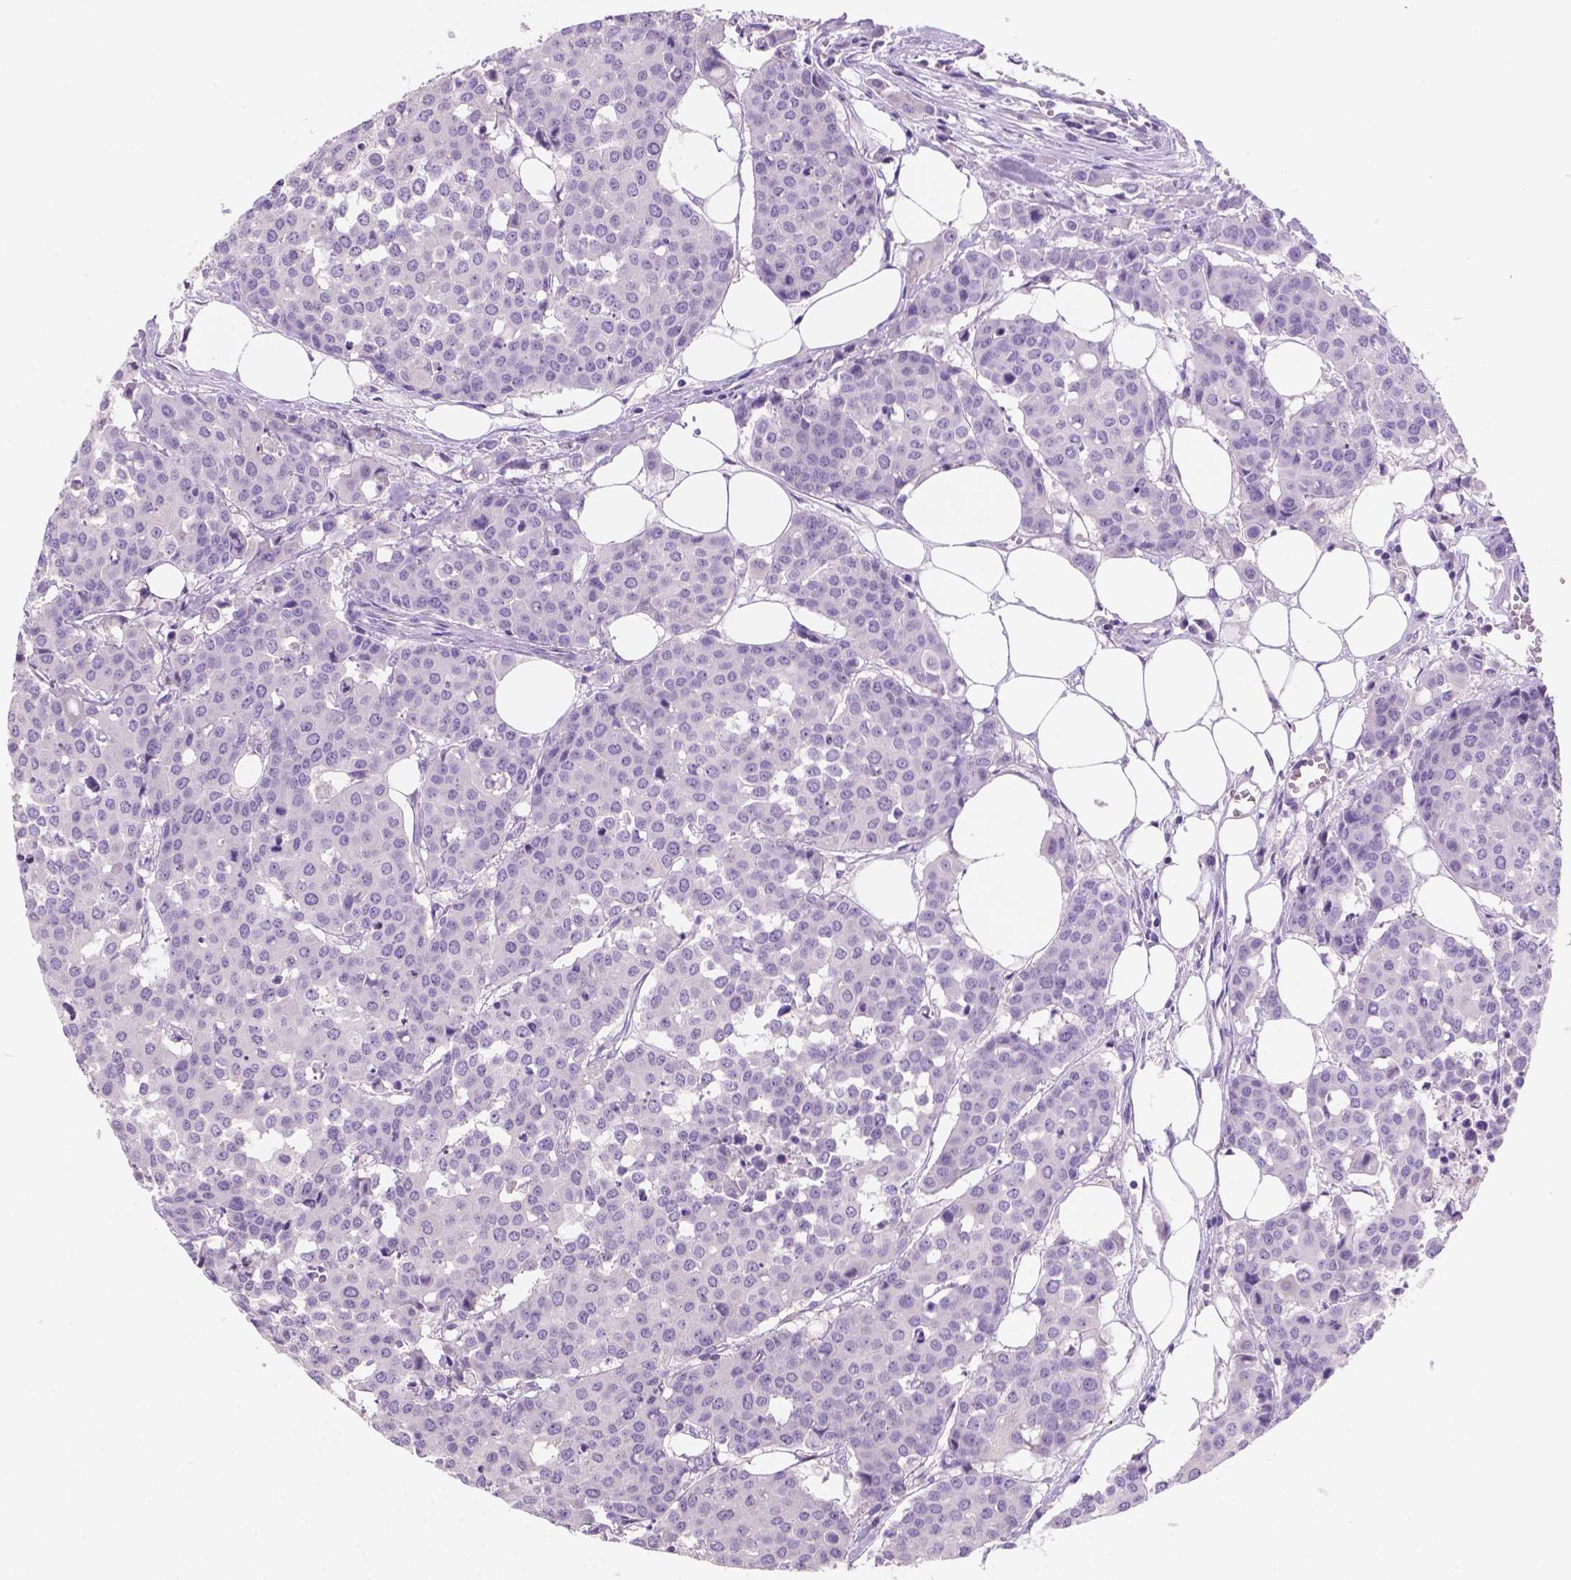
{"staining": {"intensity": "negative", "quantity": "none", "location": "none"}, "tissue": "carcinoid", "cell_type": "Tumor cells", "image_type": "cancer", "snomed": [{"axis": "morphology", "description": "Carcinoid, malignant, NOS"}, {"axis": "topography", "description": "Colon"}], "caption": "The histopathology image demonstrates no staining of tumor cells in carcinoid.", "gene": "SBSN", "patient": {"sex": "male", "age": 81}}